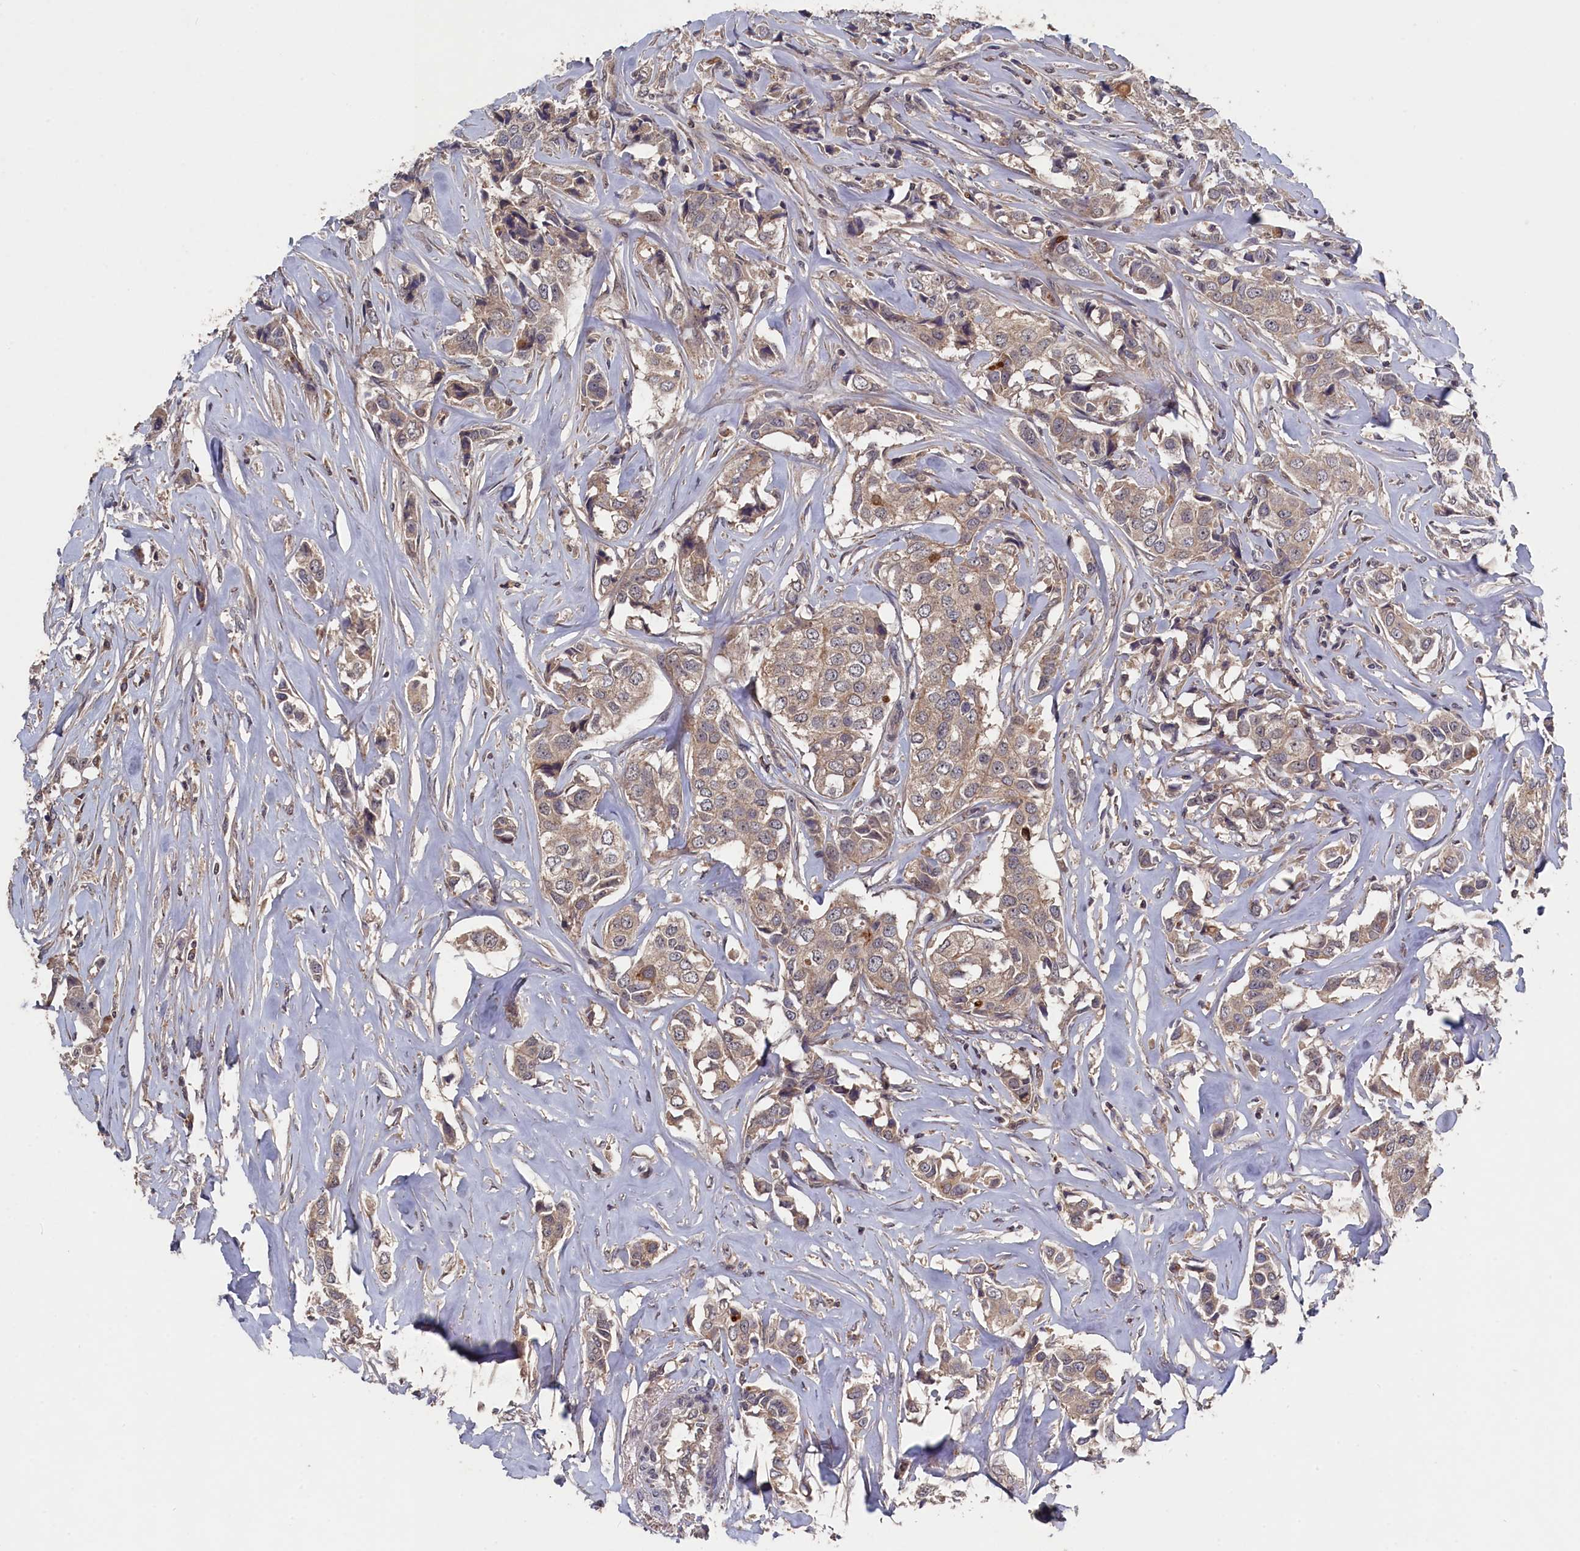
{"staining": {"intensity": "weak", "quantity": ">75%", "location": "cytoplasmic/membranous"}, "tissue": "breast cancer", "cell_type": "Tumor cells", "image_type": "cancer", "snomed": [{"axis": "morphology", "description": "Duct carcinoma"}, {"axis": "topography", "description": "Breast"}], "caption": "An image of breast cancer (intraductal carcinoma) stained for a protein demonstrates weak cytoplasmic/membranous brown staining in tumor cells.", "gene": "TMC5", "patient": {"sex": "female", "age": 80}}